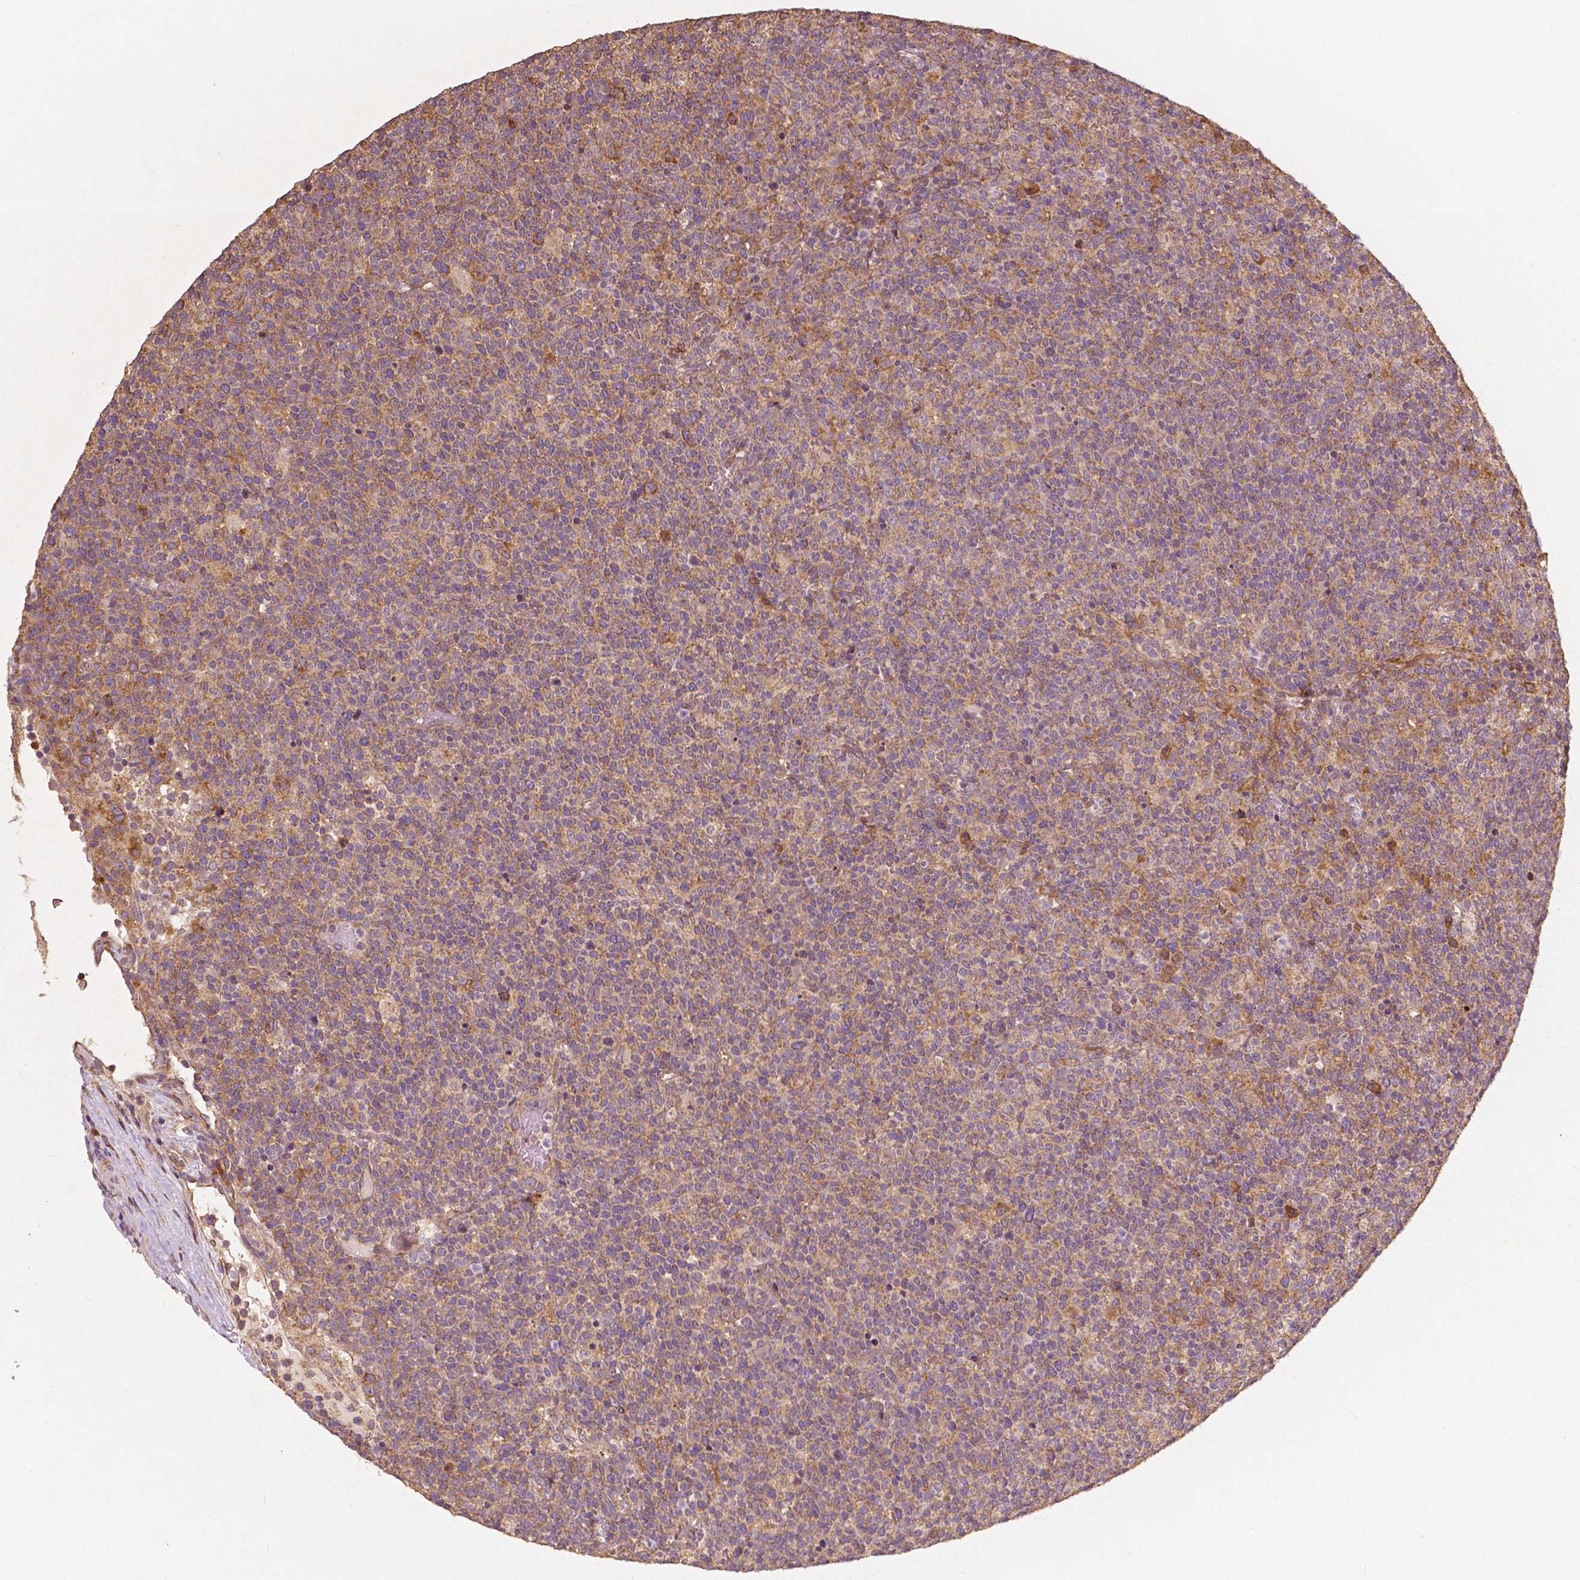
{"staining": {"intensity": "negative", "quantity": "none", "location": "none"}, "tissue": "lymphoma", "cell_type": "Tumor cells", "image_type": "cancer", "snomed": [{"axis": "morphology", "description": "Malignant lymphoma, non-Hodgkin's type, High grade"}, {"axis": "topography", "description": "Lymph node"}], "caption": "IHC micrograph of neoplastic tissue: human lymphoma stained with DAB demonstrates no significant protein positivity in tumor cells.", "gene": "G3BP1", "patient": {"sex": "male", "age": 61}}